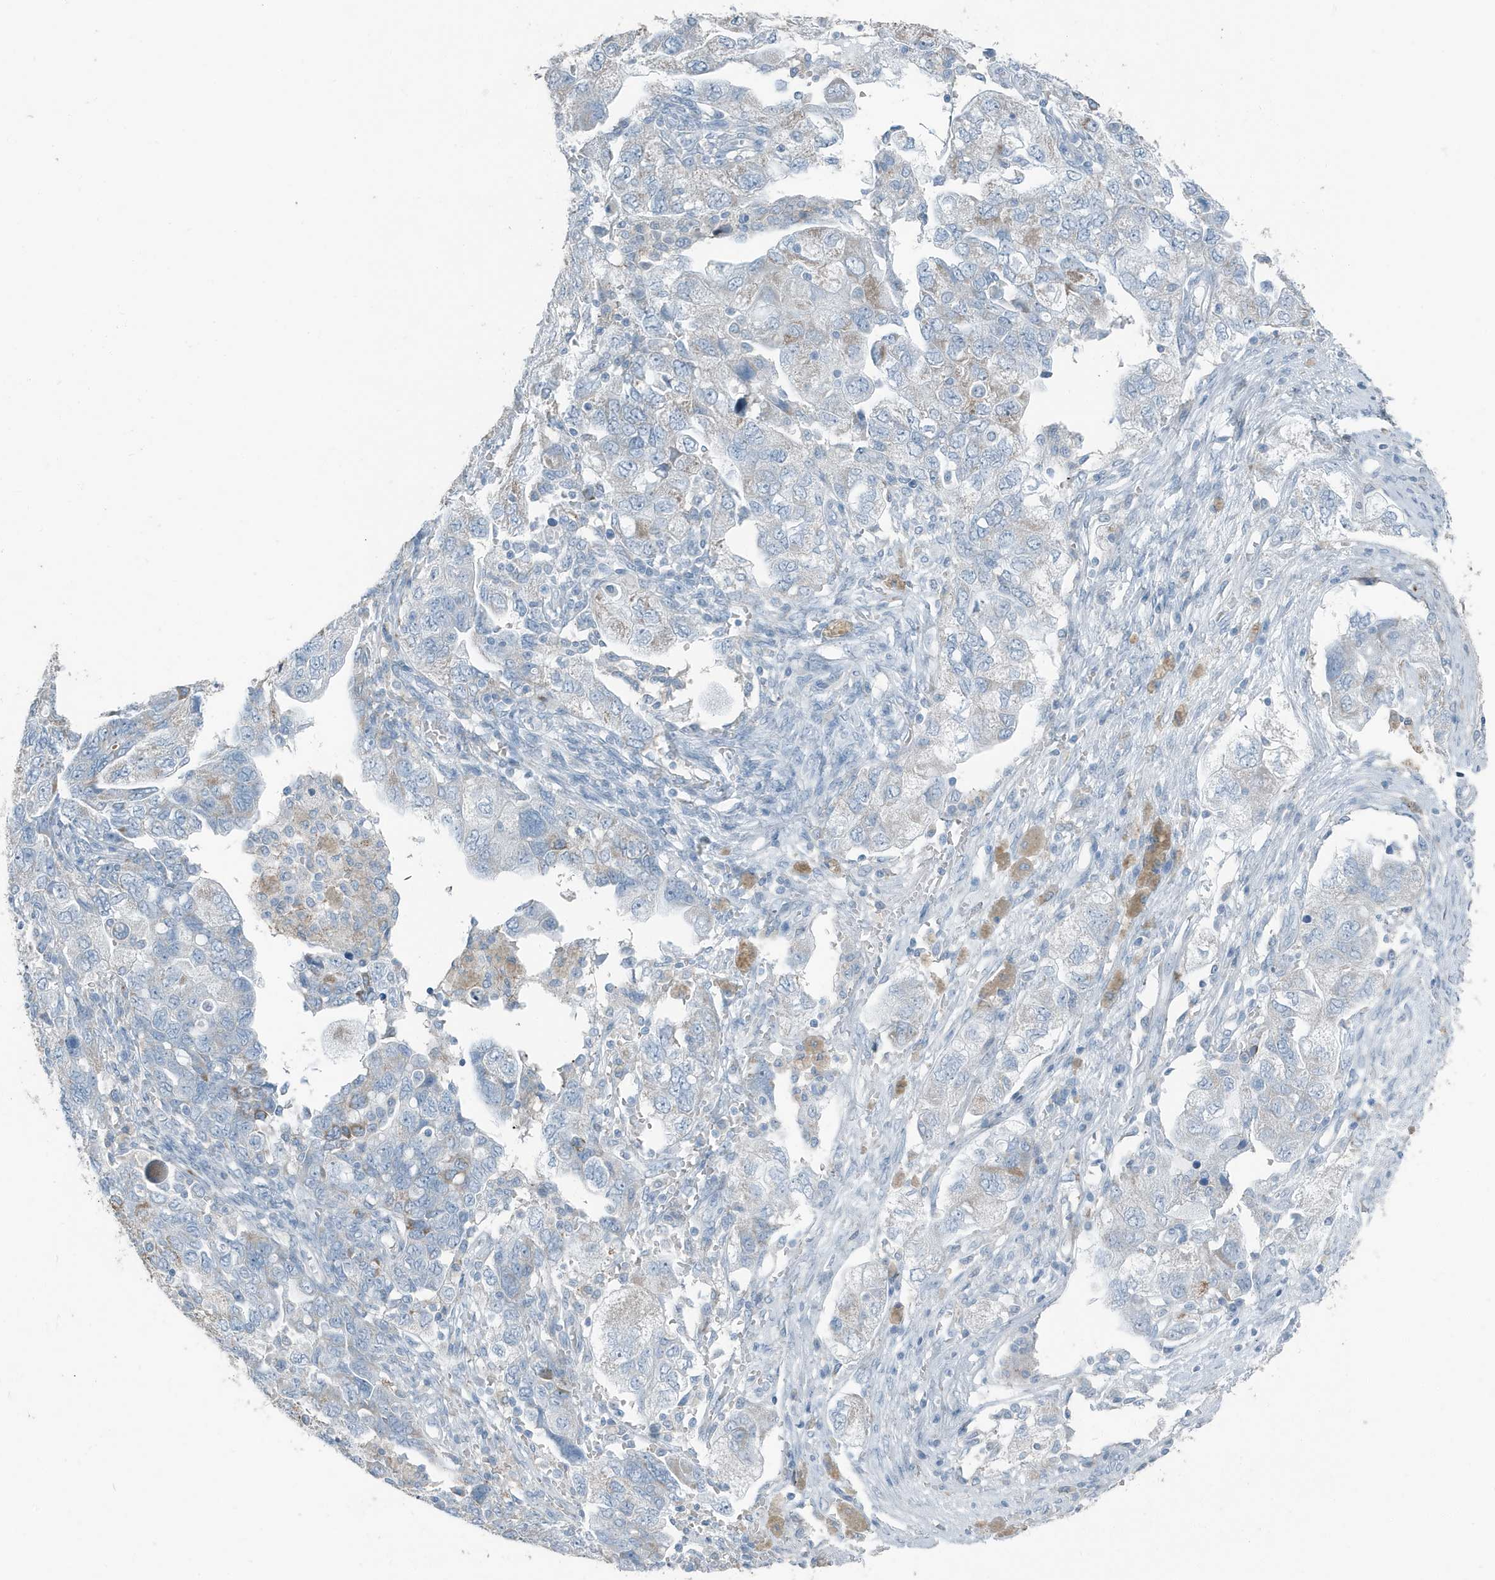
{"staining": {"intensity": "negative", "quantity": "none", "location": "none"}, "tissue": "ovarian cancer", "cell_type": "Tumor cells", "image_type": "cancer", "snomed": [{"axis": "morphology", "description": "Carcinoma, NOS"}, {"axis": "morphology", "description": "Cystadenocarcinoma, serous, NOS"}, {"axis": "topography", "description": "Ovary"}], "caption": "Histopathology image shows no significant protein expression in tumor cells of ovarian cancer.", "gene": "FAM162A", "patient": {"sex": "female", "age": 69}}